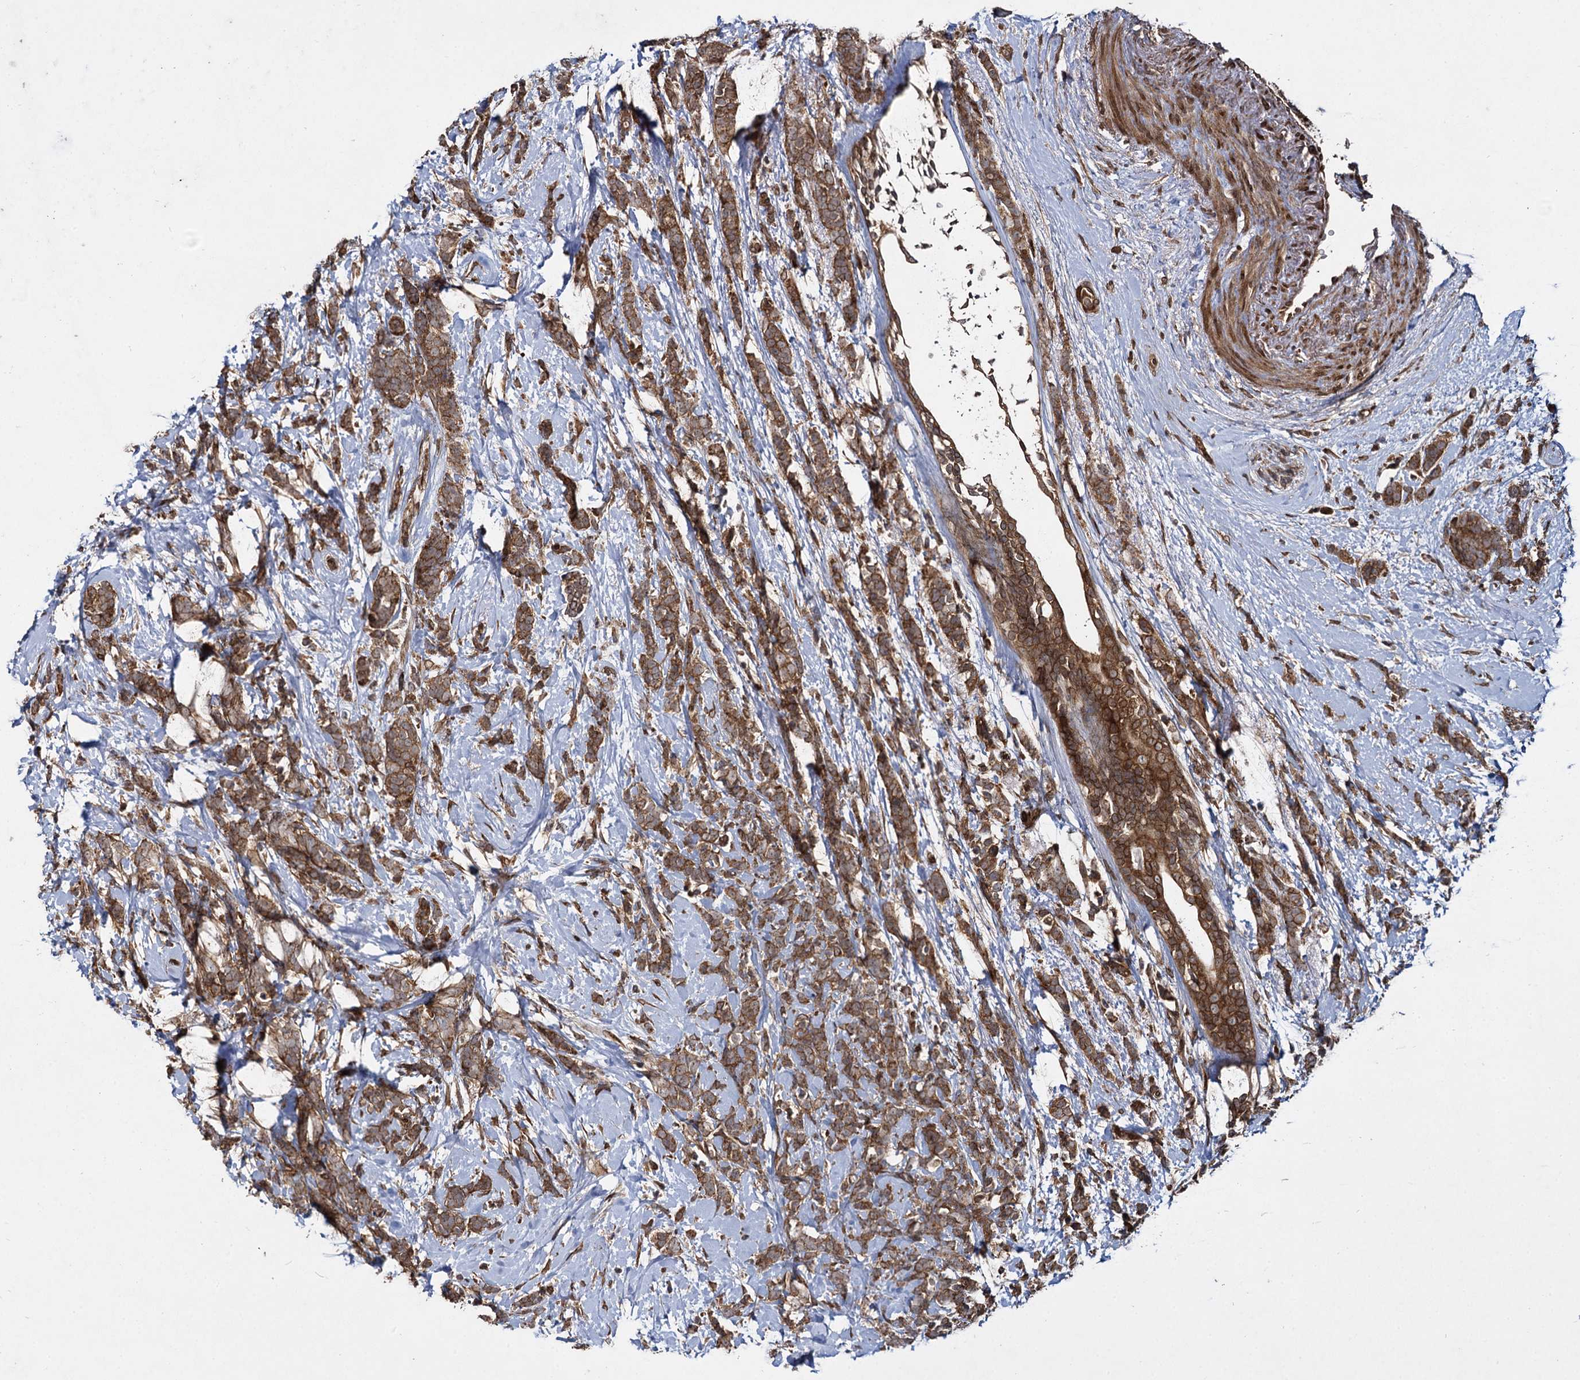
{"staining": {"intensity": "moderate", "quantity": ">75%", "location": "cytoplasmic/membranous"}, "tissue": "breast cancer", "cell_type": "Tumor cells", "image_type": "cancer", "snomed": [{"axis": "morphology", "description": "Lobular carcinoma"}, {"axis": "topography", "description": "Breast"}], "caption": "Tumor cells display medium levels of moderate cytoplasmic/membranous expression in about >75% of cells in human breast lobular carcinoma. The staining is performed using DAB brown chromogen to label protein expression. The nuclei are counter-stained blue using hematoxylin.", "gene": "DCP1B", "patient": {"sex": "female", "age": 58}}